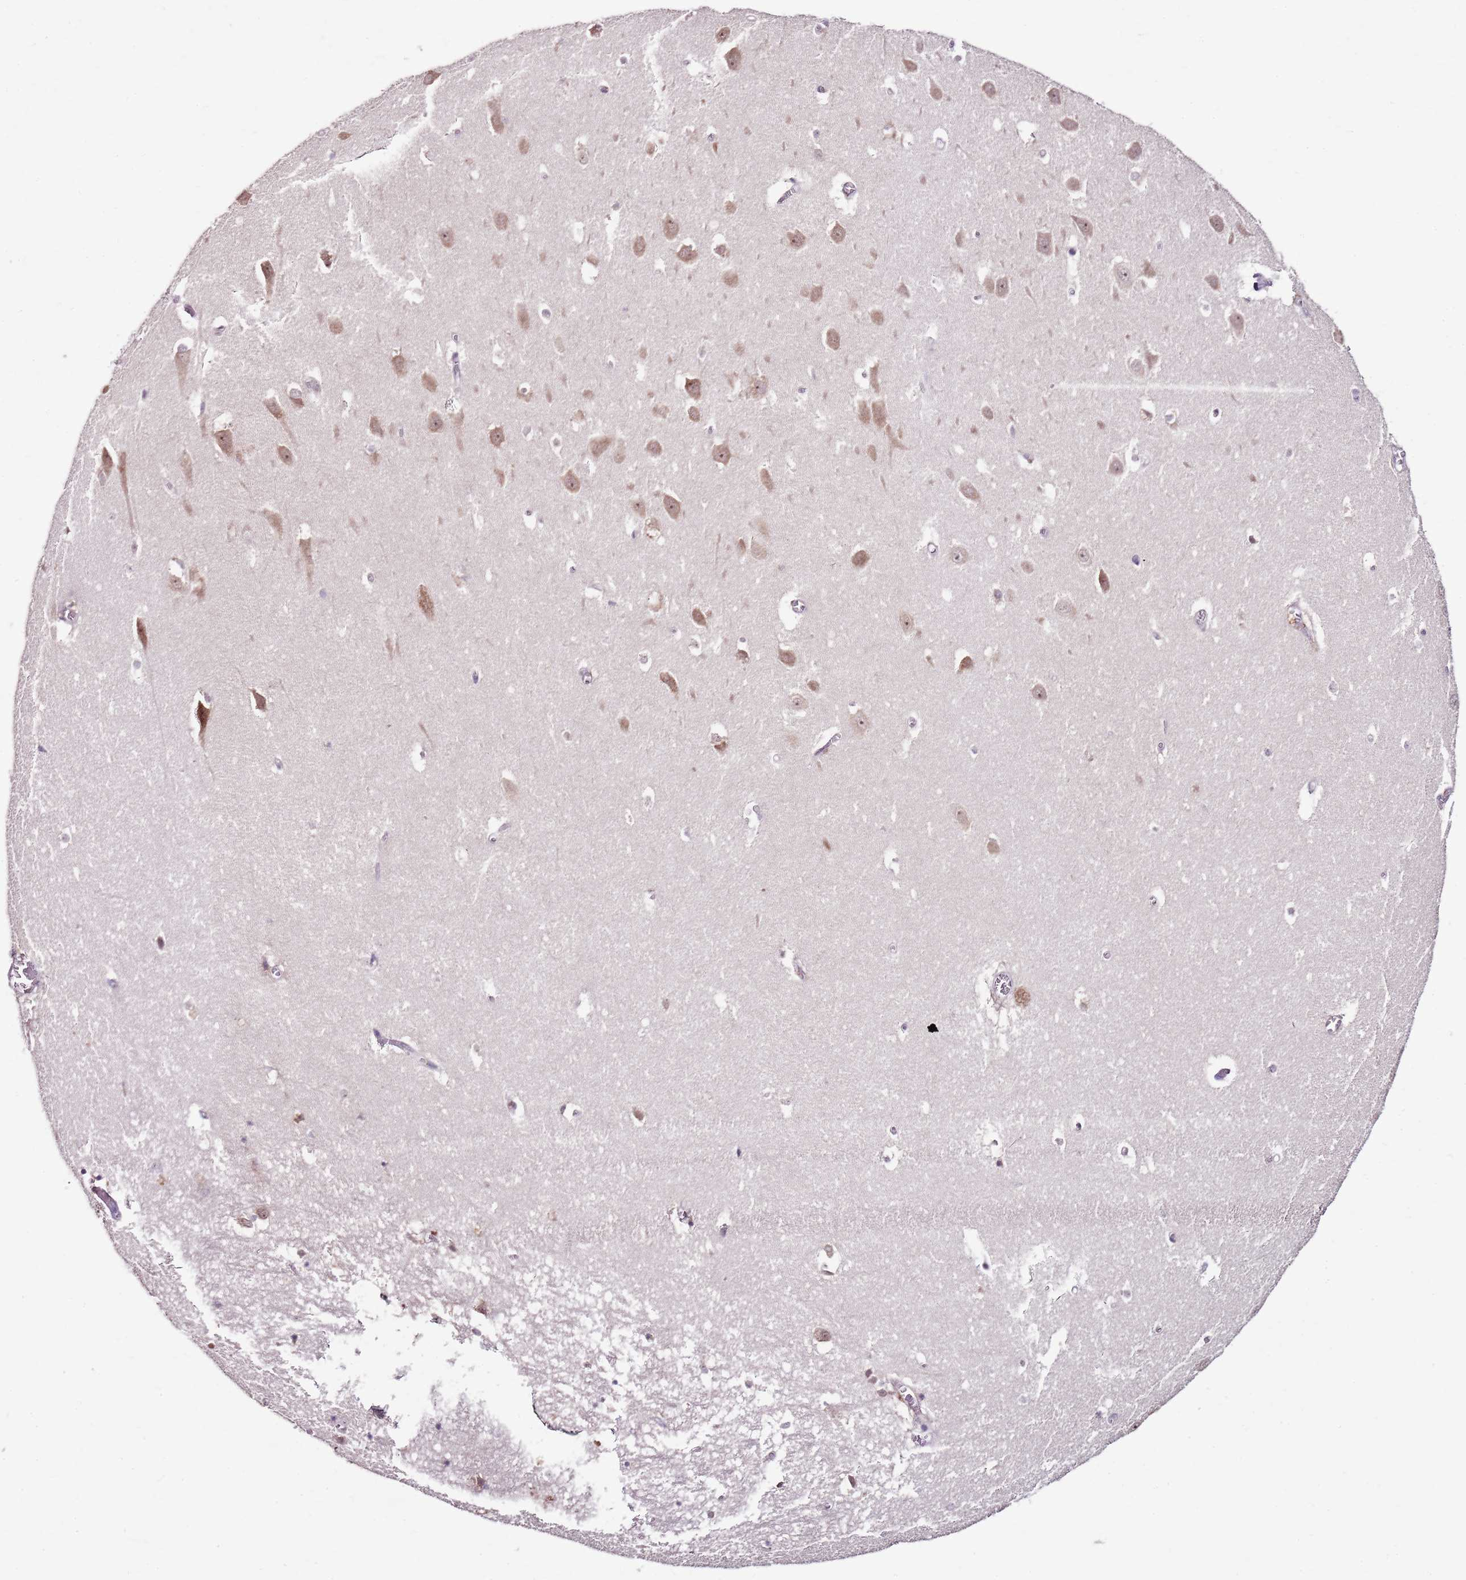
{"staining": {"intensity": "negative", "quantity": "none", "location": "none"}, "tissue": "hippocampus", "cell_type": "Glial cells", "image_type": "normal", "snomed": [{"axis": "morphology", "description": "Normal tissue, NOS"}, {"axis": "topography", "description": "Hippocampus"}], "caption": "The image reveals no staining of glial cells in unremarkable hippocampus. The staining is performed using DAB (3,3'-diaminobenzidine) brown chromogen with nuclei counter-stained in using hematoxylin.", "gene": "FBXL22", "patient": {"sex": "female", "age": 64}}